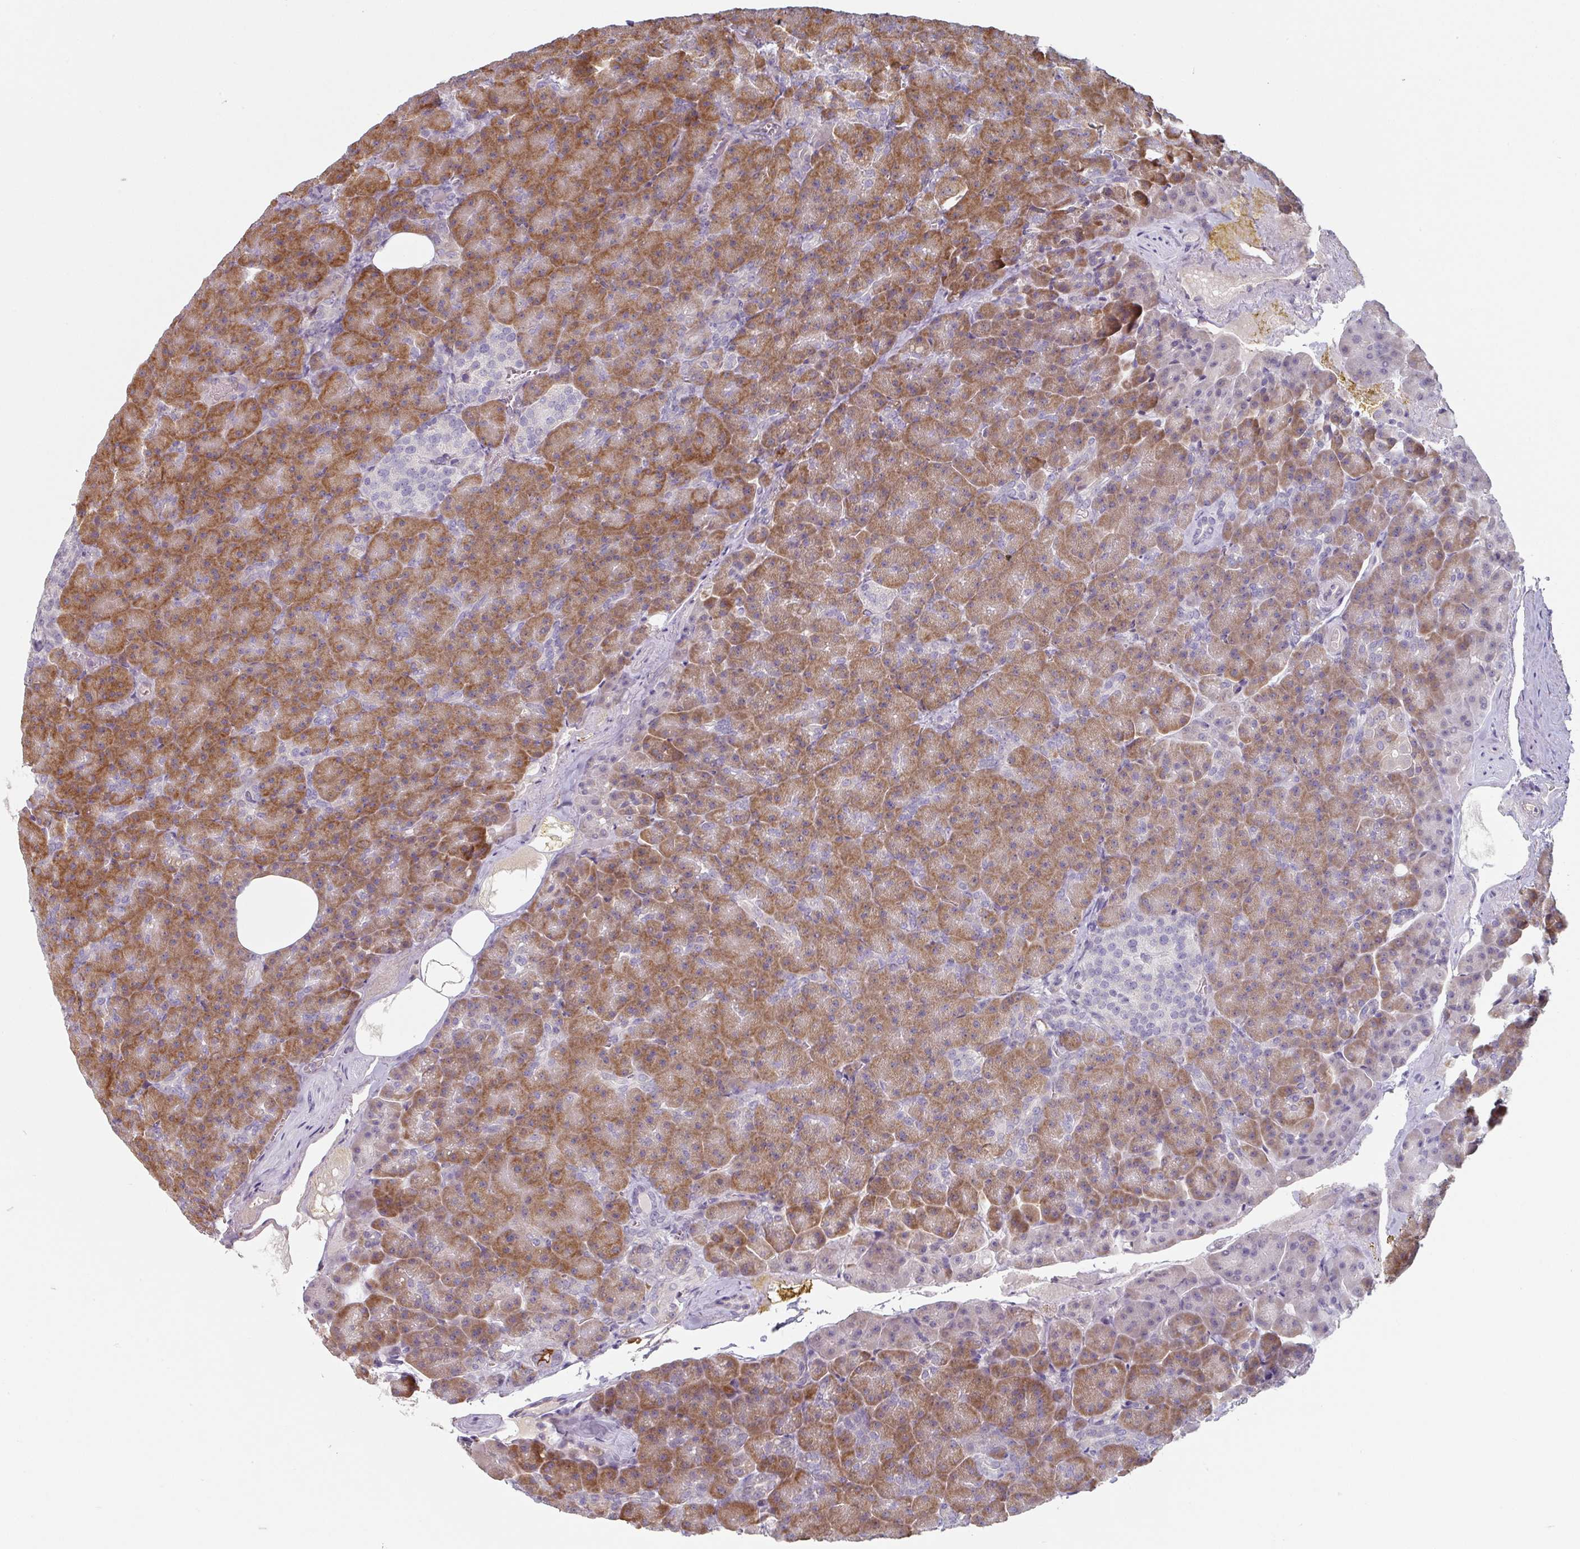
{"staining": {"intensity": "moderate", "quantity": ">75%", "location": "cytoplasmic/membranous"}, "tissue": "pancreas", "cell_type": "Exocrine glandular cells", "image_type": "normal", "snomed": [{"axis": "morphology", "description": "Normal tissue, NOS"}, {"axis": "topography", "description": "Pancreas"}], "caption": "IHC (DAB) staining of benign pancreas exhibits moderate cytoplasmic/membranous protein staining in approximately >75% of exocrine glandular cells.", "gene": "CEP78", "patient": {"sex": "female", "age": 74}}